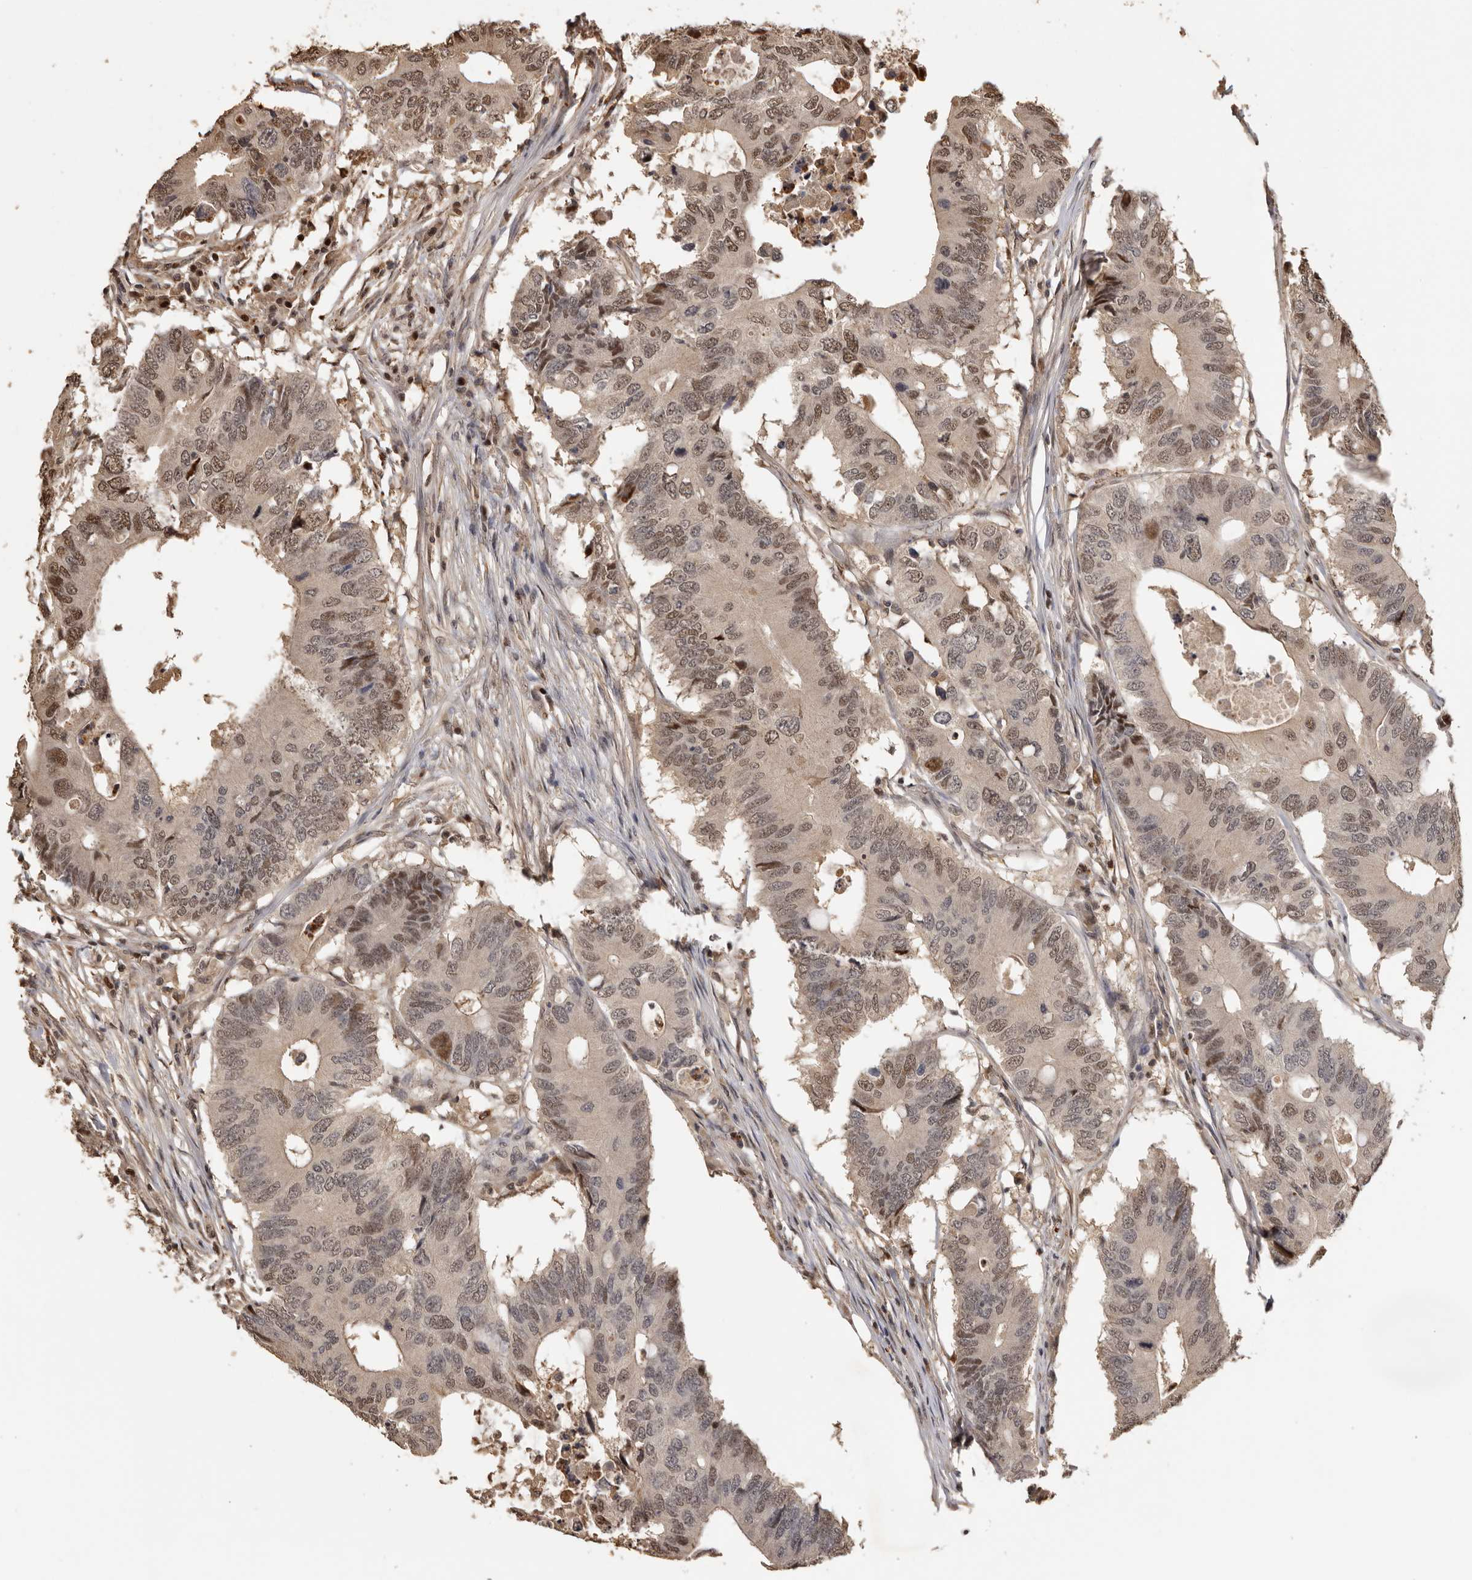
{"staining": {"intensity": "moderate", "quantity": "25%-75%", "location": "nuclear"}, "tissue": "colorectal cancer", "cell_type": "Tumor cells", "image_type": "cancer", "snomed": [{"axis": "morphology", "description": "Adenocarcinoma, NOS"}, {"axis": "topography", "description": "Colon"}], "caption": "This histopathology image reveals immunohistochemistry staining of colorectal cancer (adenocarcinoma), with medium moderate nuclear positivity in approximately 25%-75% of tumor cells.", "gene": "KIF2B", "patient": {"sex": "male", "age": 71}}